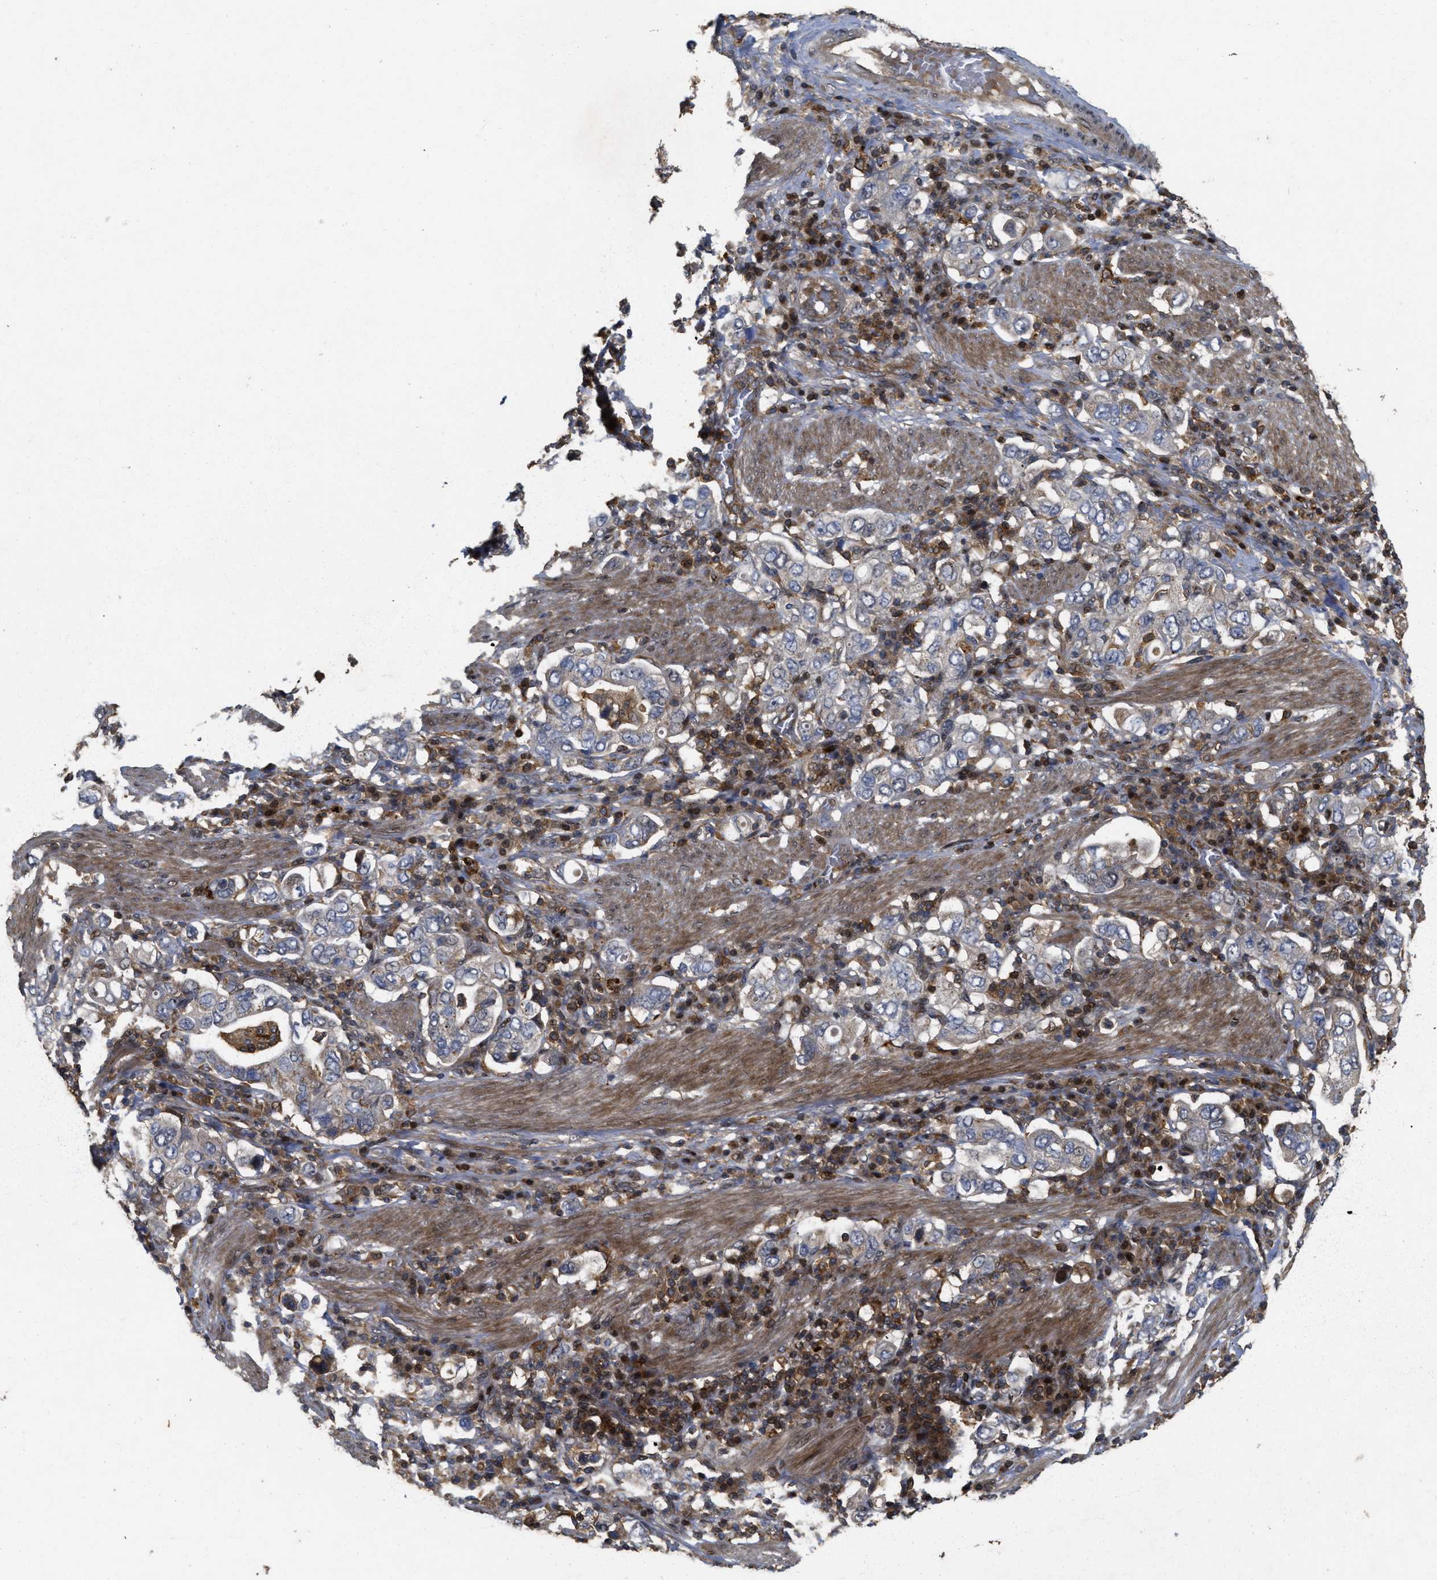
{"staining": {"intensity": "weak", "quantity": "<25%", "location": "cytoplasmic/membranous"}, "tissue": "stomach cancer", "cell_type": "Tumor cells", "image_type": "cancer", "snomed": [{"axis": "morphology", "description": "Adenocarcinoma, NOS"}, {"axis": "topography", "description": "Stomach, upper"}], "caption": "This image is of stomach cancer (adenocarcinoma) stained with immunohistochemistry to label a protein in brown with the nuclei are counter-stained blue. There is no positivity in tumor cells.", "gene": "CBR3", "patient": {"sex": "male", "age": 62}}